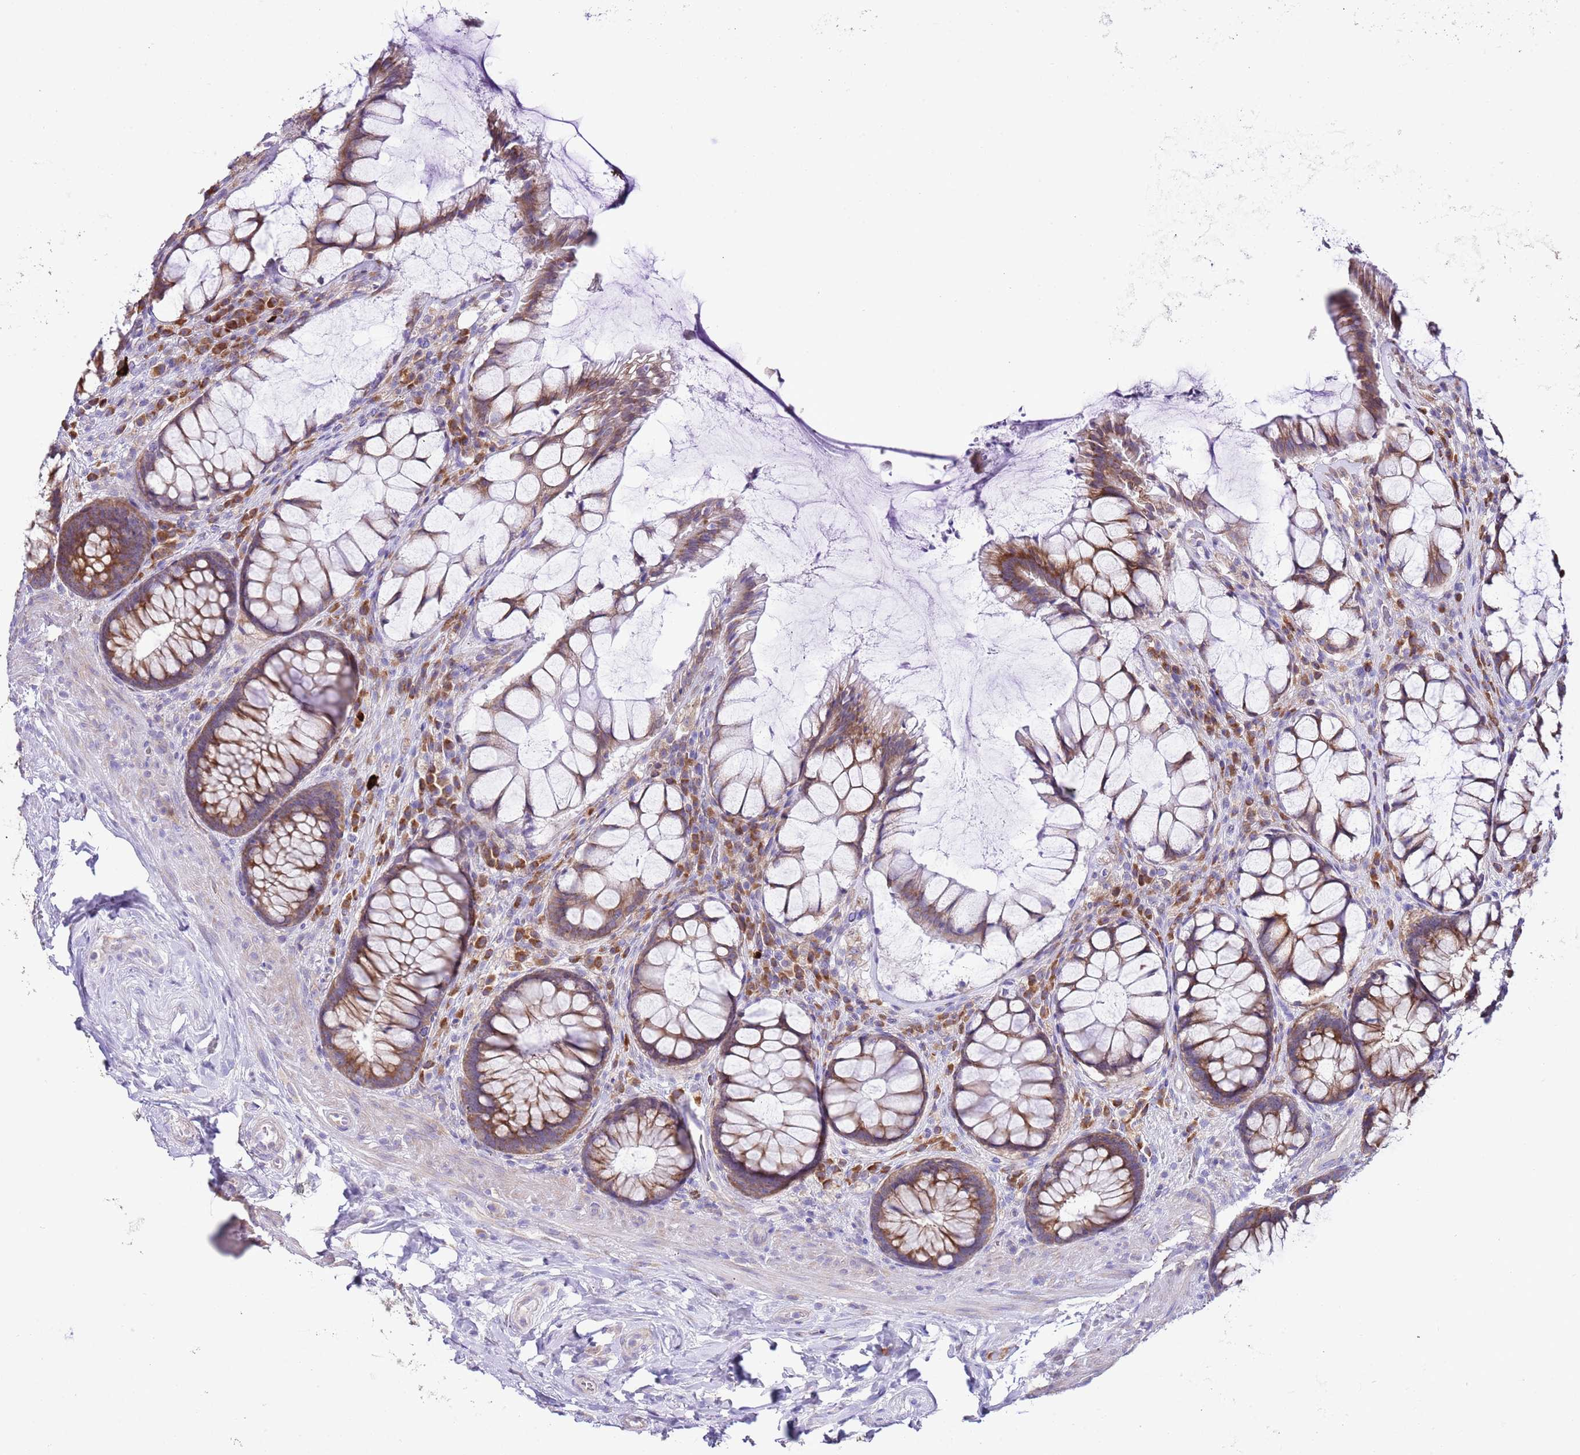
{"staining": {"intensity": "strong", "quantity": "25%-75%", "location": "cytoplasmic/membranous"}, "tissue": "rectum", "cell_type": "Glandular cells", "image_type": "normal", "snomed": [{"axis": "morphology", "description": "Normal tissue, NOS"}, {"axis": "topography", "description": "Rectum"}], "caption": "Strong cytoplasmic/membranous expression for a protein is appreciated in approximately 25%-75% of glandular cells of unremarkable rectum using immunohistochemistry.", "gene": "RPS10", "patient": {"sex": "female", "age": 58}}